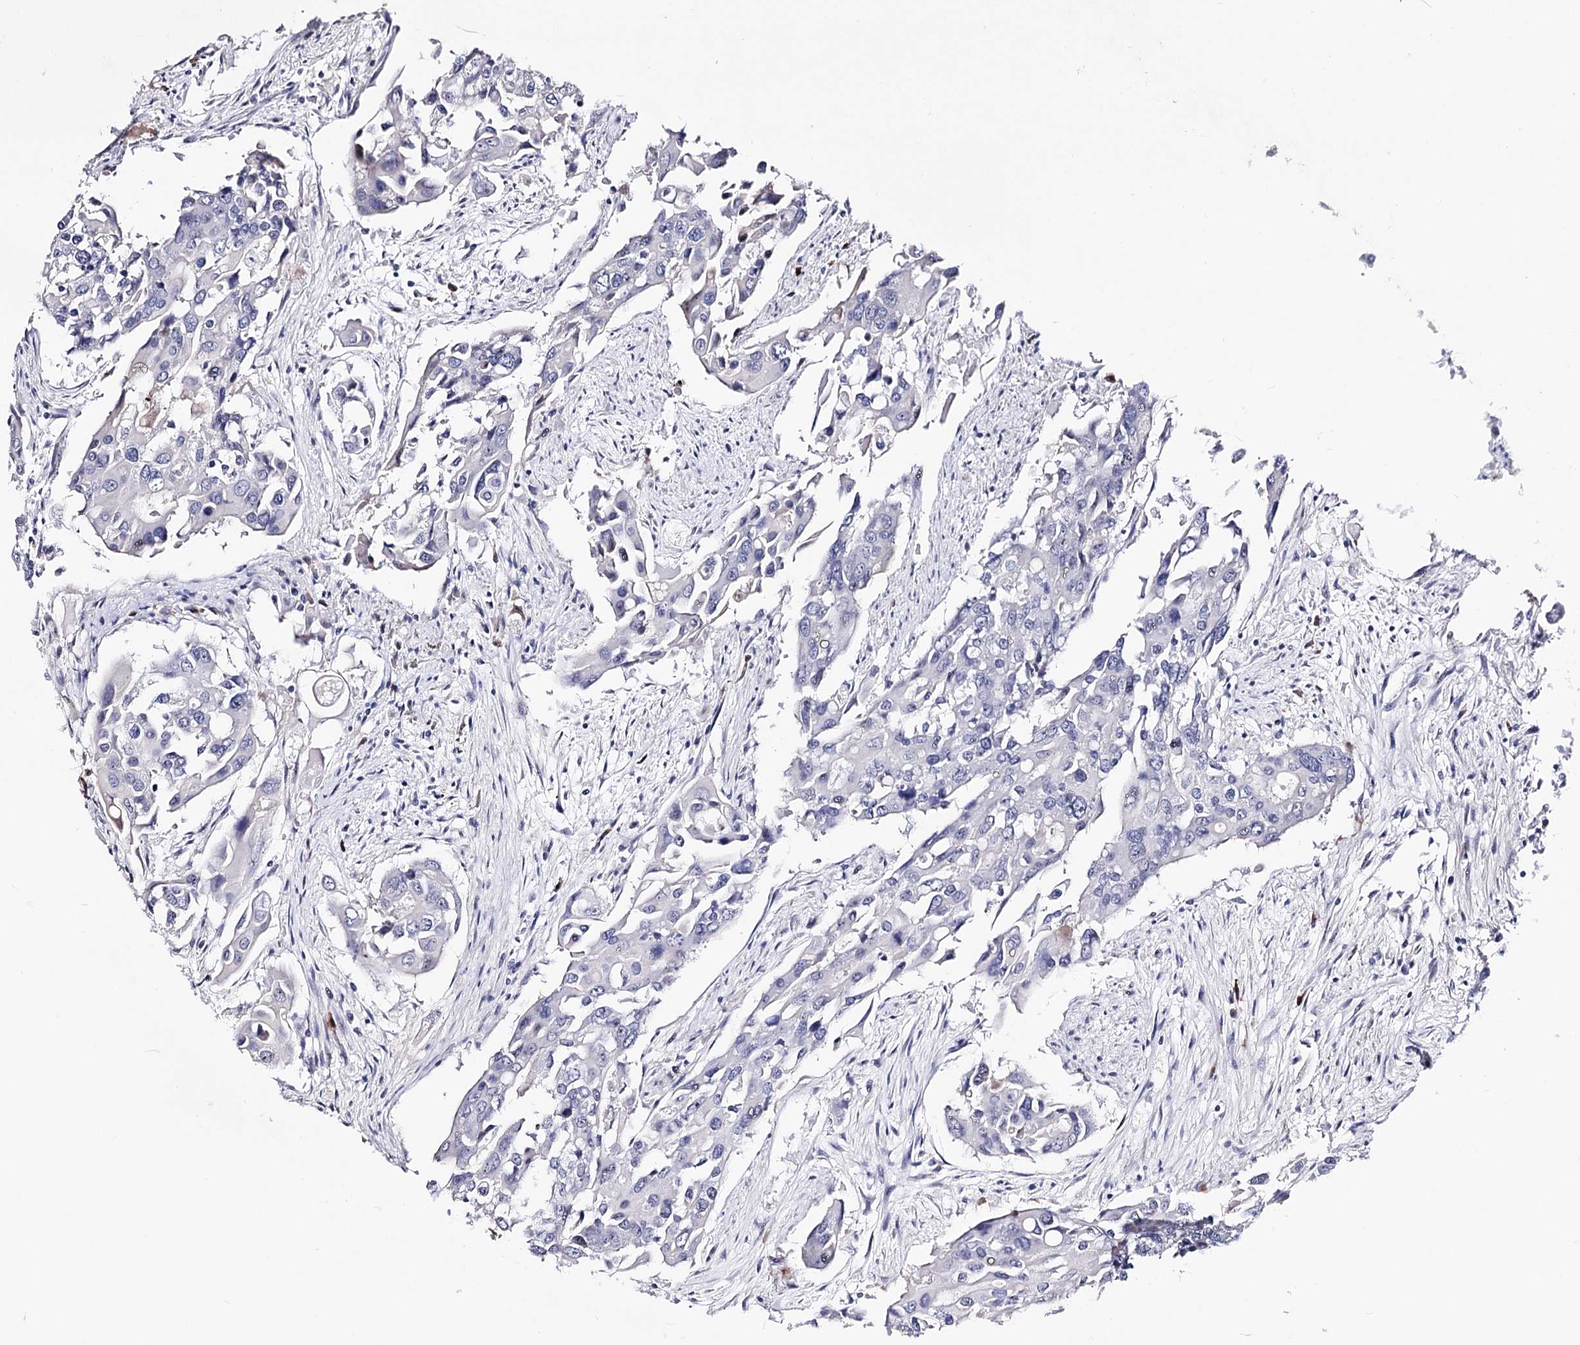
{"staining": {"intensity": "negative", "quantity": "none", "location": "none"}, "tissue": "colorectal cancer", "cell_type": "Tumor cells", "image_type": "cancer", "snomed": [{"axis": "morphology", "description": "Adenocarcinoma, NOS"}, {"axis": "topography", "description": "Colon"}], "caption": "A high-resolution photomicrograph shows immunohistochemistry (IHC) staining of colorectal adenocarcinoma, which shows no significant expression in tumor cells.", "gene": "PCGF5", "patient": {"sex": "male", "age": 77}}